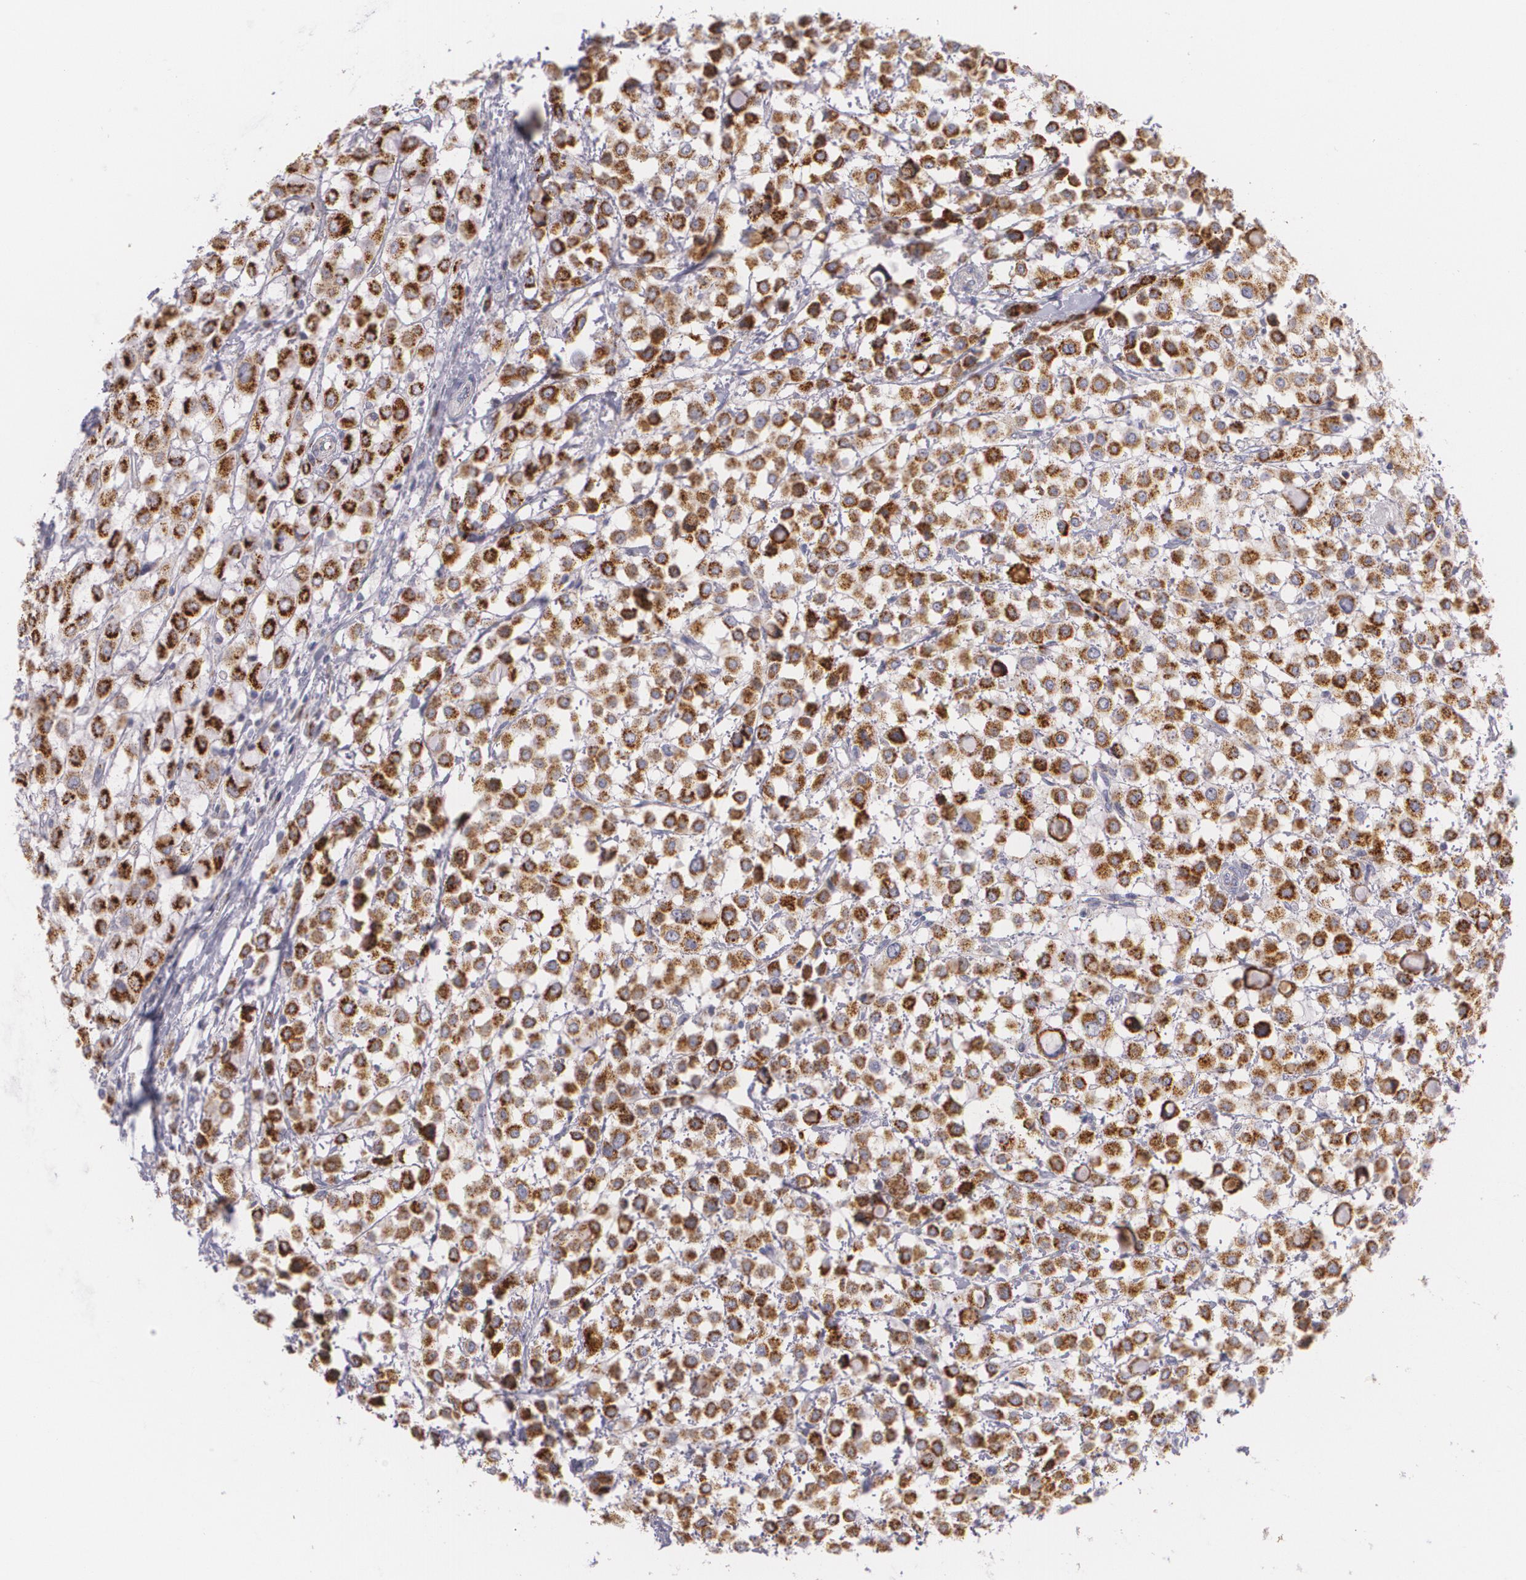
{"staining": {"intensity": "strong", "quantity": ">75%", "location": "cytoplasmic/membranous"}, "tissue": "breast cancer", "cell_type": "Tumor cells", "image_type": "cancer", "snomed": [{"axis": "morphology", "description": "Lobular carcinoma"}, {"axis": "topography", "description": "Breast"}], "caption": "Immunohistochemistry (IHC) photomicrograph of neoplastic tissue: breast lobular carcinoma stained using IHC reveals high levels of strong protein expression localized specifically in the cytoplasmic/membranous of tumor cells, appearing as a cytoplasmic/membranous brown color.", "gene": "CILK1", "patient": {"sex": "female", "age": 85}}